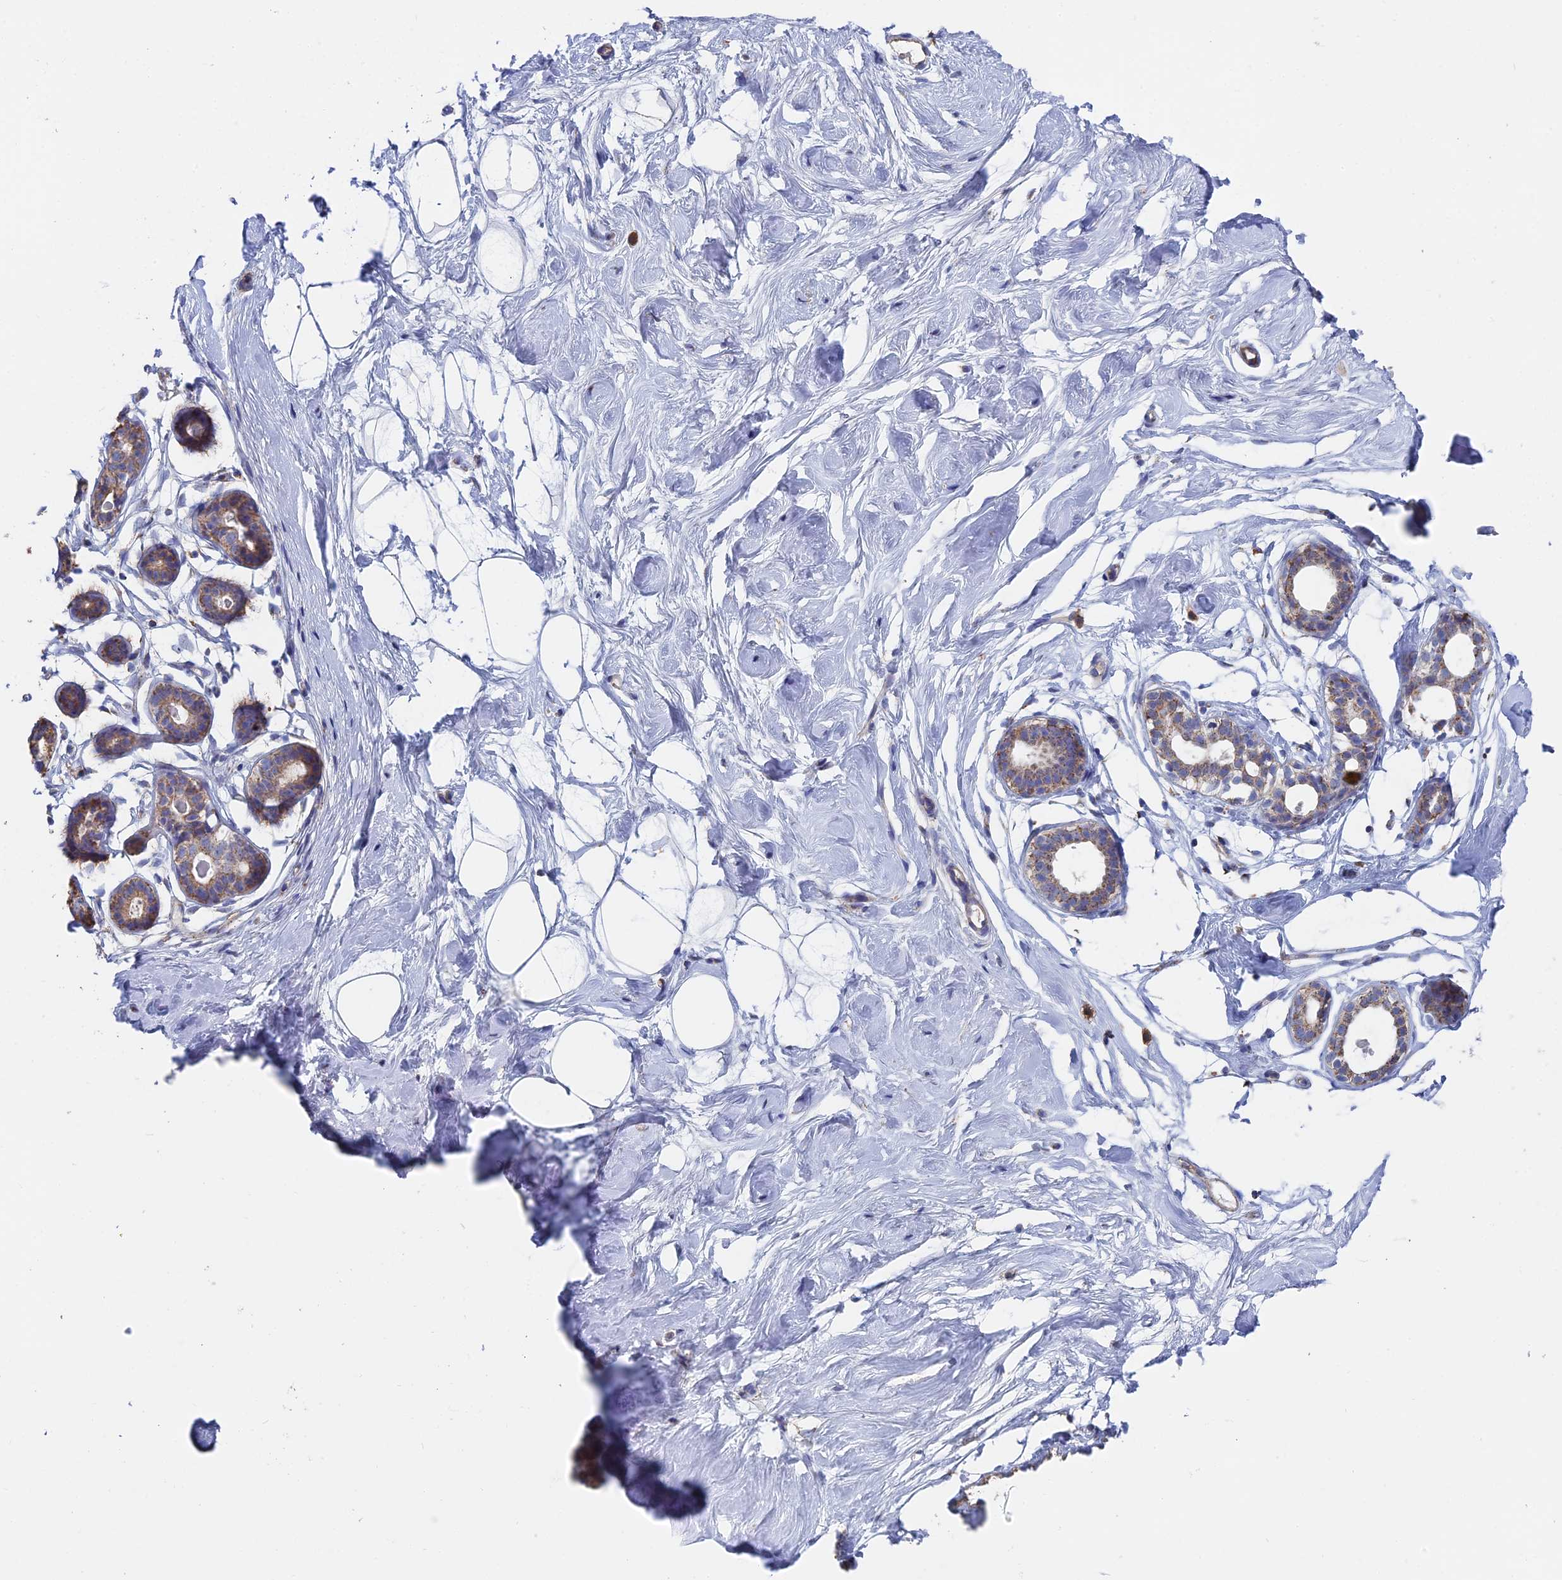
{"staining": {"intensity": "negative", "quantity": "none", "location": "none"}, "tissue": "breast", "cell_type": "Adipocytes", "image_type": "normal", "snomed": [{"axis": "morphology", "description": "Normal tissue, NOS"}, {"axis": "morphology", "description": "Adenoma, NOS"}, {"axis": "topography", "description": "Breast"}], "caption": "Protein analysis of benign breast demonstrates no significant positivity in adipocytes.", "gene": "SPOCK2", "patient": {"sex": "female", "age": 23}}